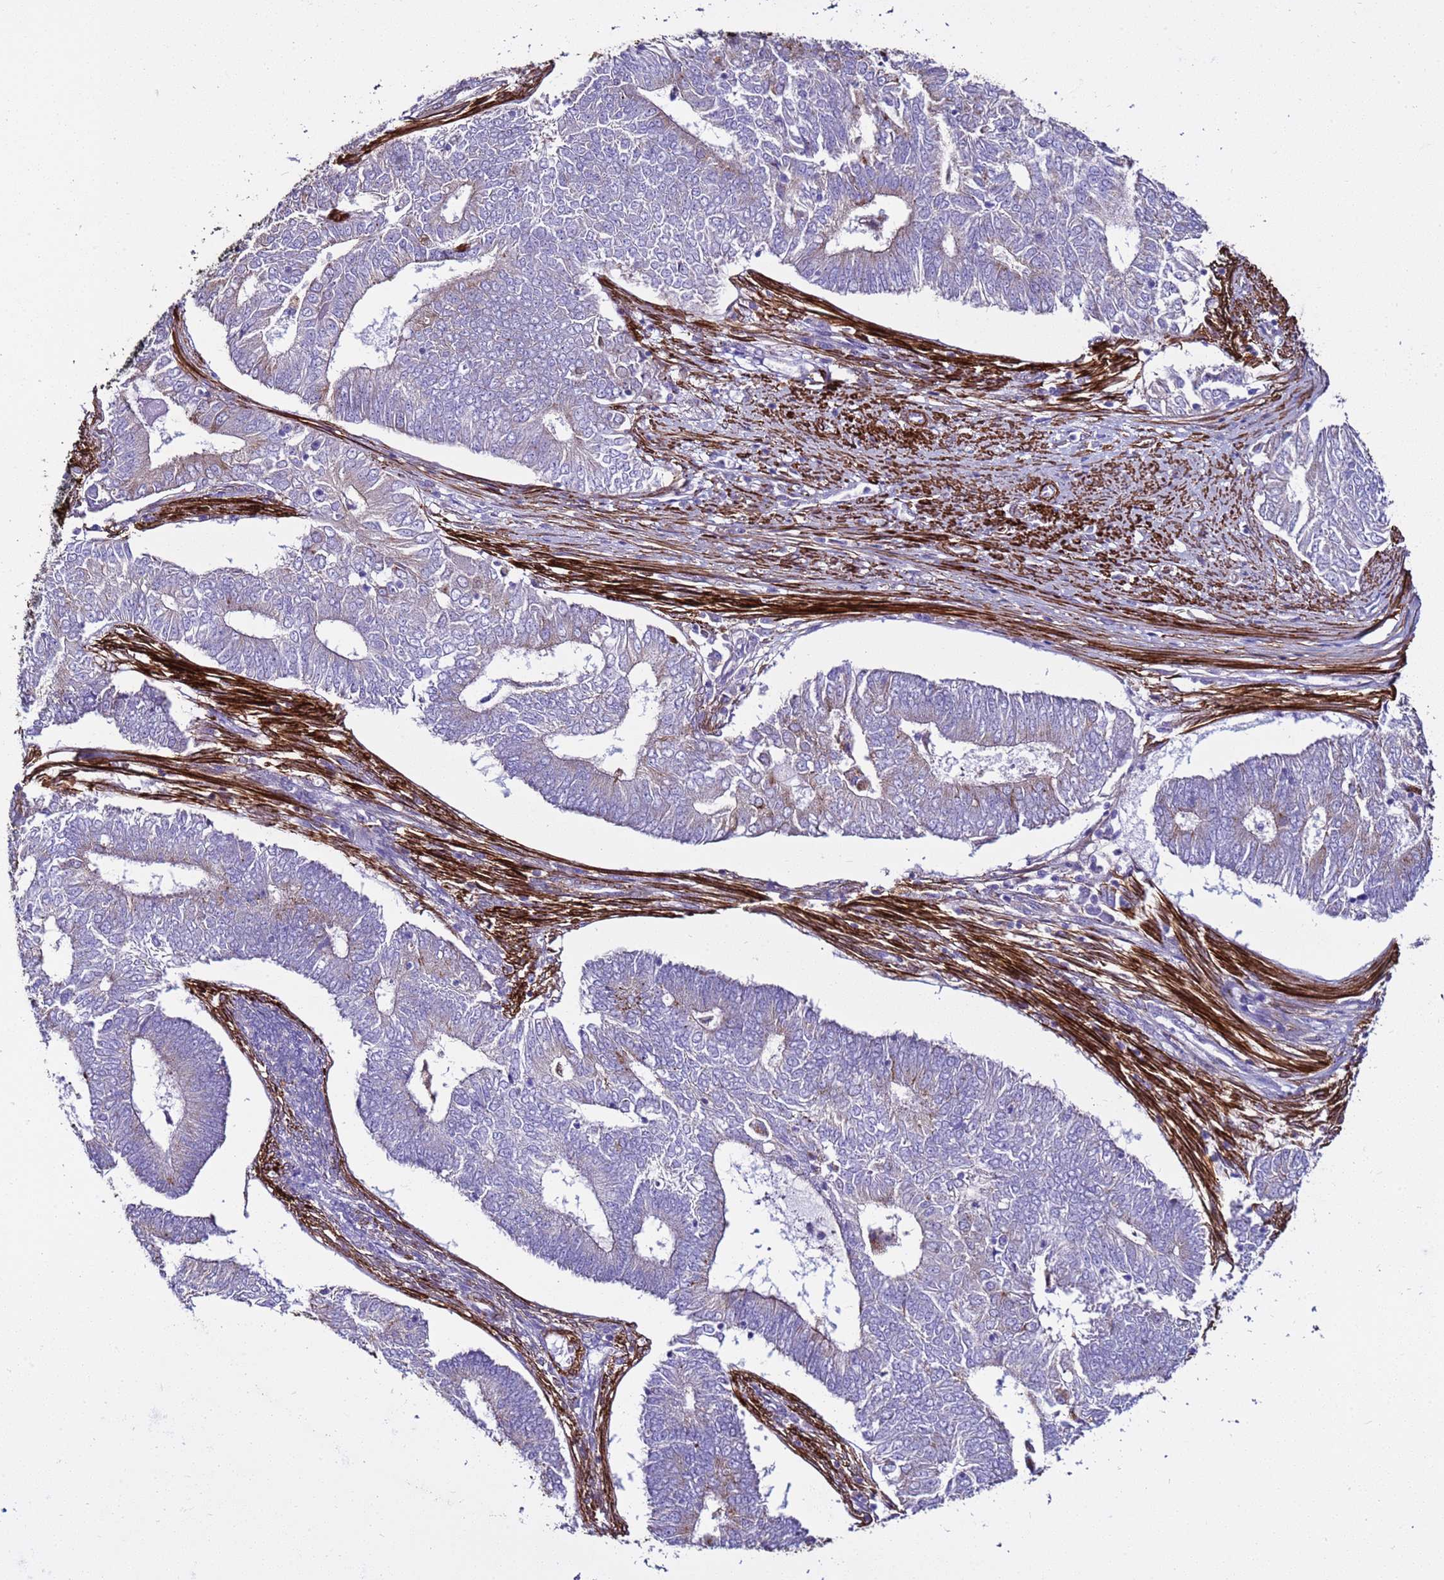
{"staining": {"intensity": "negative", "quantity": "none", "location": "none"}, "tissue": "endometrial cancer", "cell_type": "Tumor cells", "image_type": "cancer", "snomed": [{"axis": "morphology", "description": "Adenocarcinoma, NOS"}, {"axis": "topography", "description": "Endometrium"}], "caption": "Human endometrial cancer (adenocarcinoma) stained for a protein using IHC exhibits no expression in tumor cells.", "gene": "RABL2B", "patient": {"sex": "female", "age": 62}}